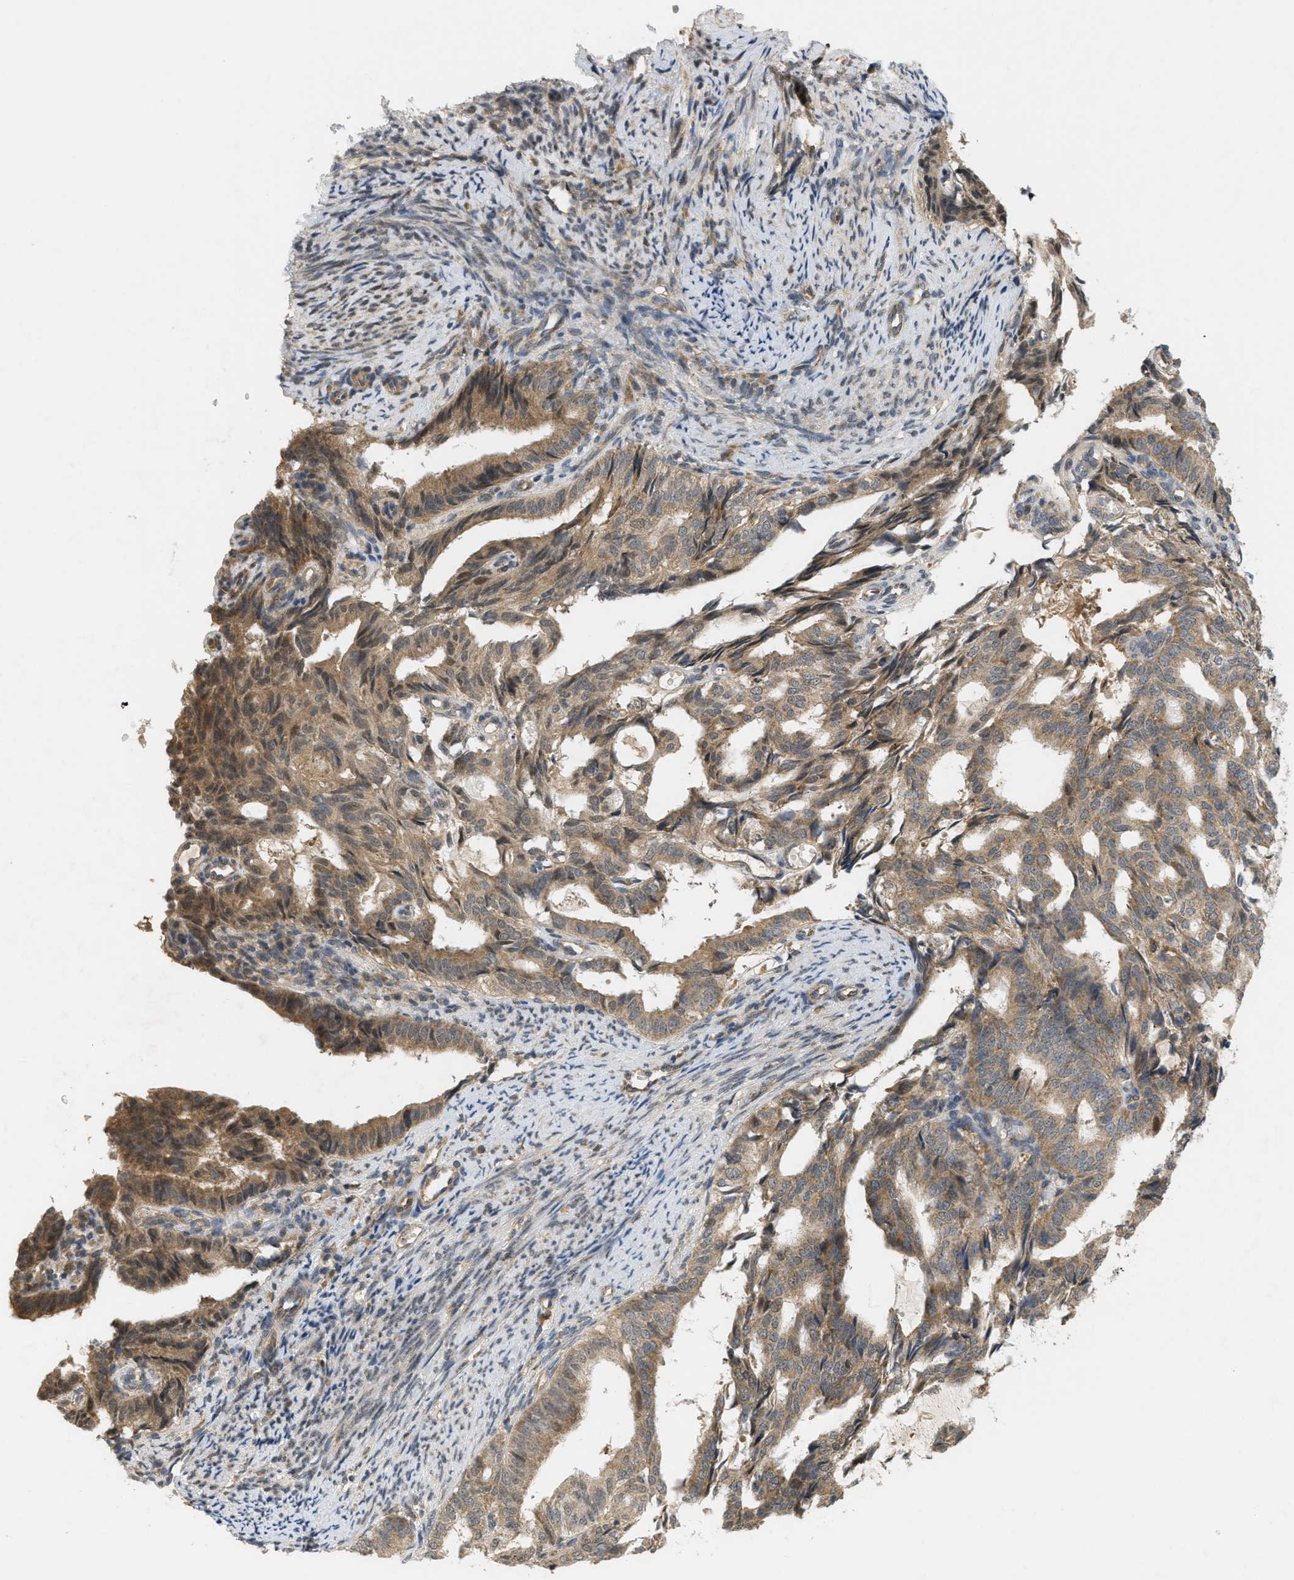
{"staining": {"intensity": "moderate", "quantity": ">75%", "location": "cytoplasmic/membranous"}, "tissue": "endometrial cancer", "cell_type": "Tumor cells", "image_type": "cancer", "snomed": [{"axis": "morphology", "description": "Adenocarcinoma, NOS"}, {"axis": "topography", "description": "Endometrium"}], "caption": "Immunohistochemical staining of human endometrial cancer displays moderate cytoplasmic/membranous protein staining in approximately >75% of tumor cells.", "gene": "PRKD1", "patient": {"sex": "female", "age": 58}}